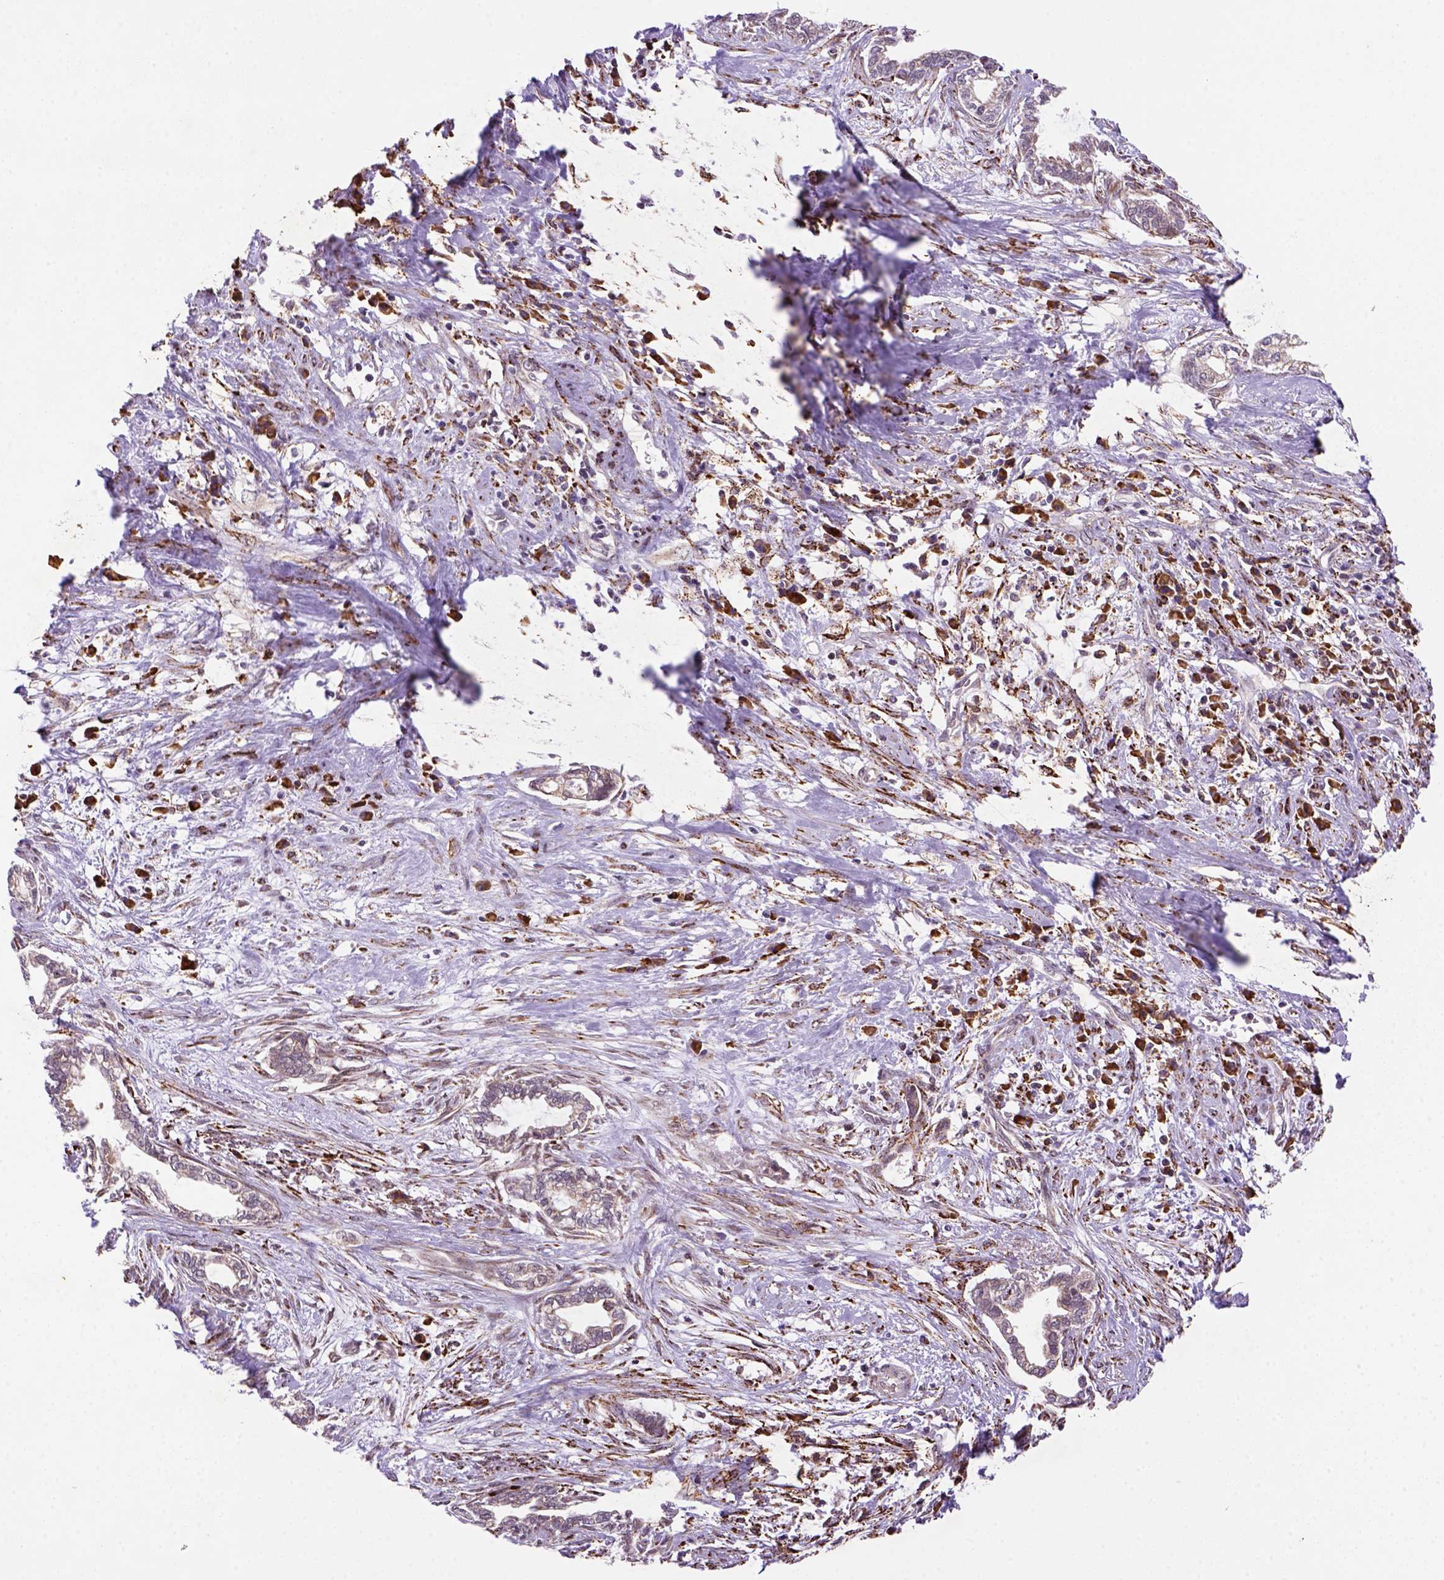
{"staining": {"intensity": "negative", "quantity": "none", "location": "none"}, "tissue": "cervical cancer", "cell_type": "Tumor cells", "image_type": "cancer", "snomed": [{"axis": "morphology", "description": "Adenocarcinoma, NOS"}, {"axis": "topography", "description": "Cervix"}], "caption": "Immunohistochemistry of cervical adenocarcinoma displays no expression in tumor cells. (Stains: DAB immunohistochemistry with hematoxylin counter stain, Microscopy: brightfield microscopy at high magnification).", "gene": "FZD7", "patient": {"sex": "female", "age": 62}}